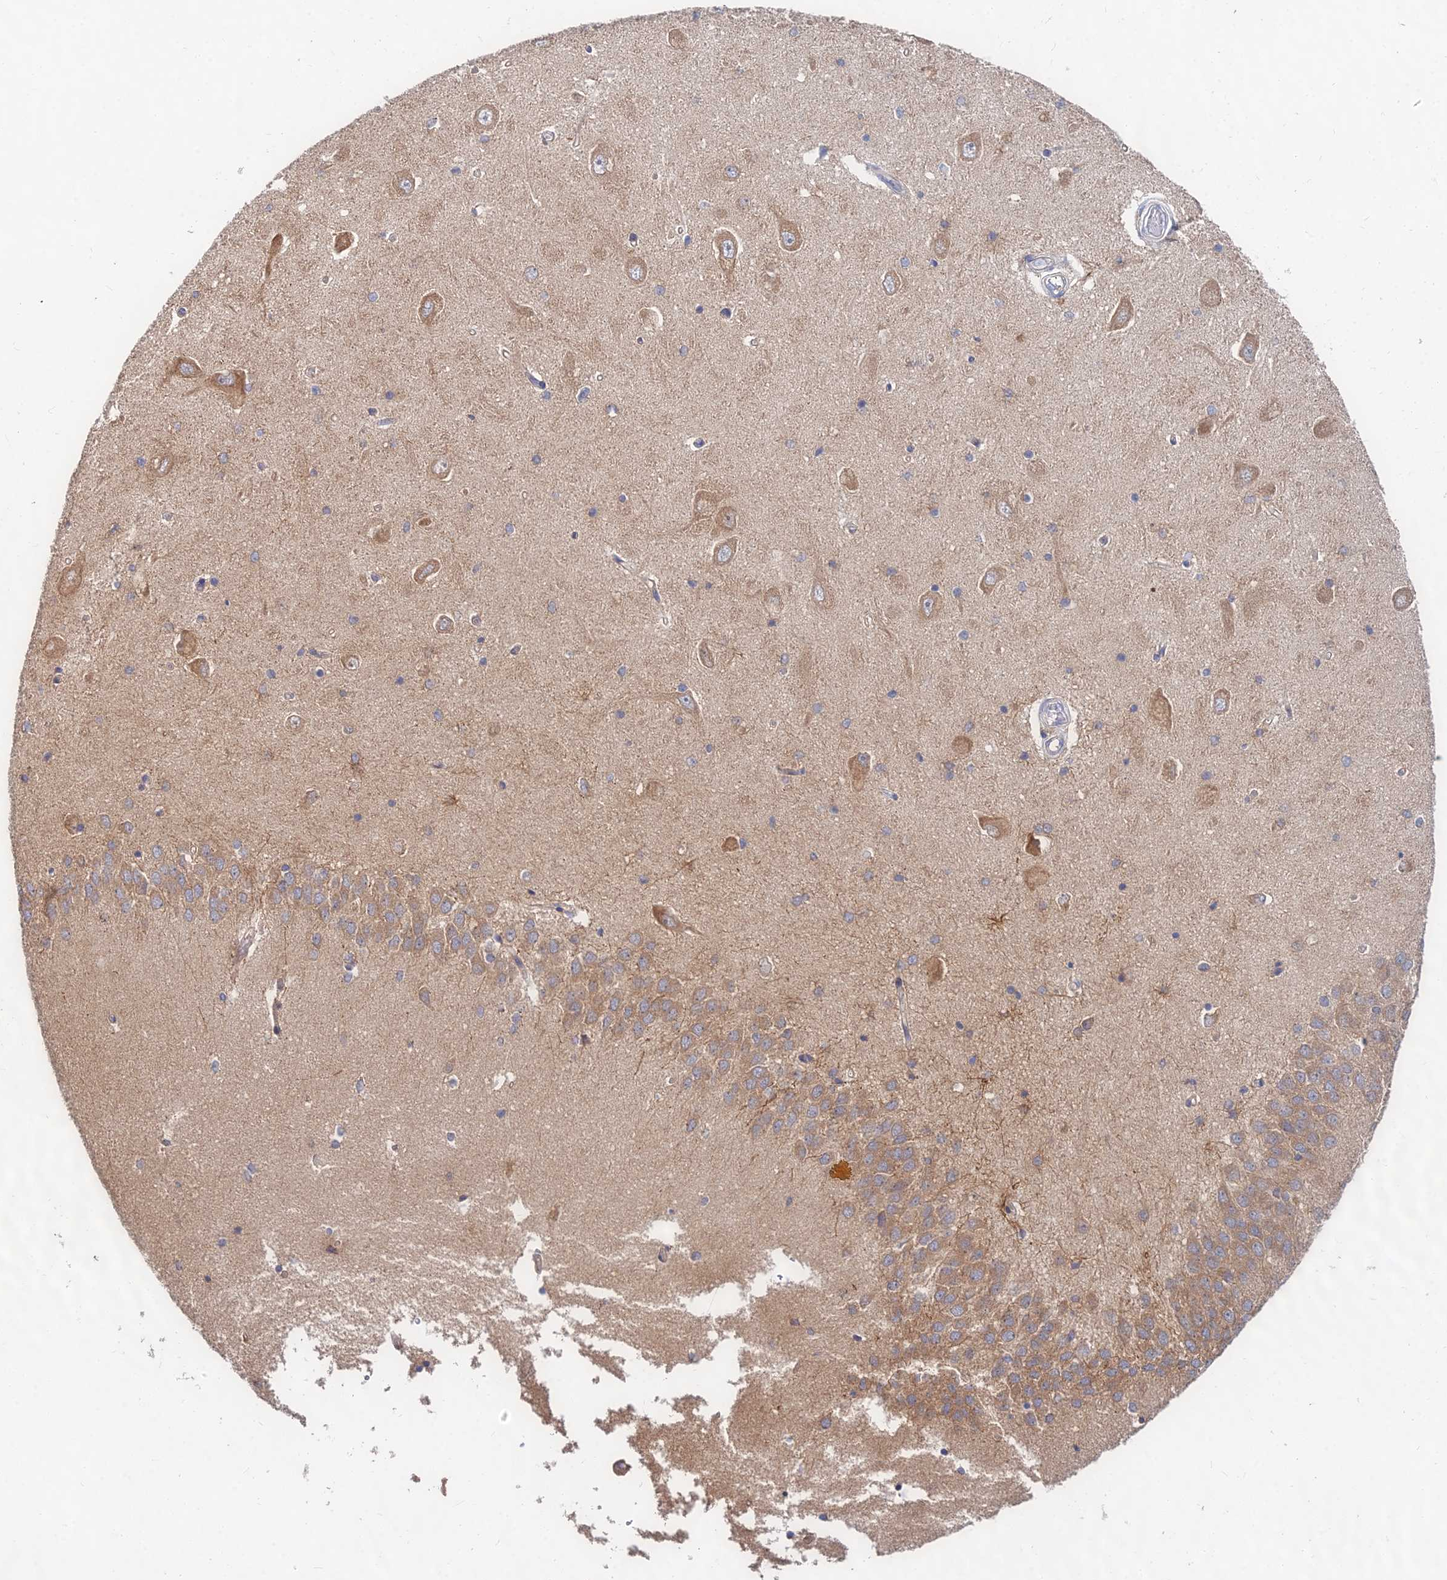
{"staining": {"intensity": "weak", "quantity": "<25%", "location": "cytoplasmic/membranous"}, "tissue": "hippocampus", "cell_type": "Glial cells", "image_type": "normal", "snomed": [{"axis": "morphology", "description": "Normal tissue, NOS"}, {"axis": "topography", "description": "Hippocampus"}], "caption": "This is a histopathology image of IHC staining of benign hippocampus, which shows no expression in glial cells. (IHC, brightfield microscopy, high magnification).", "gene": "CCZ1B", "patient": {"sex": "male", "age": 45}}